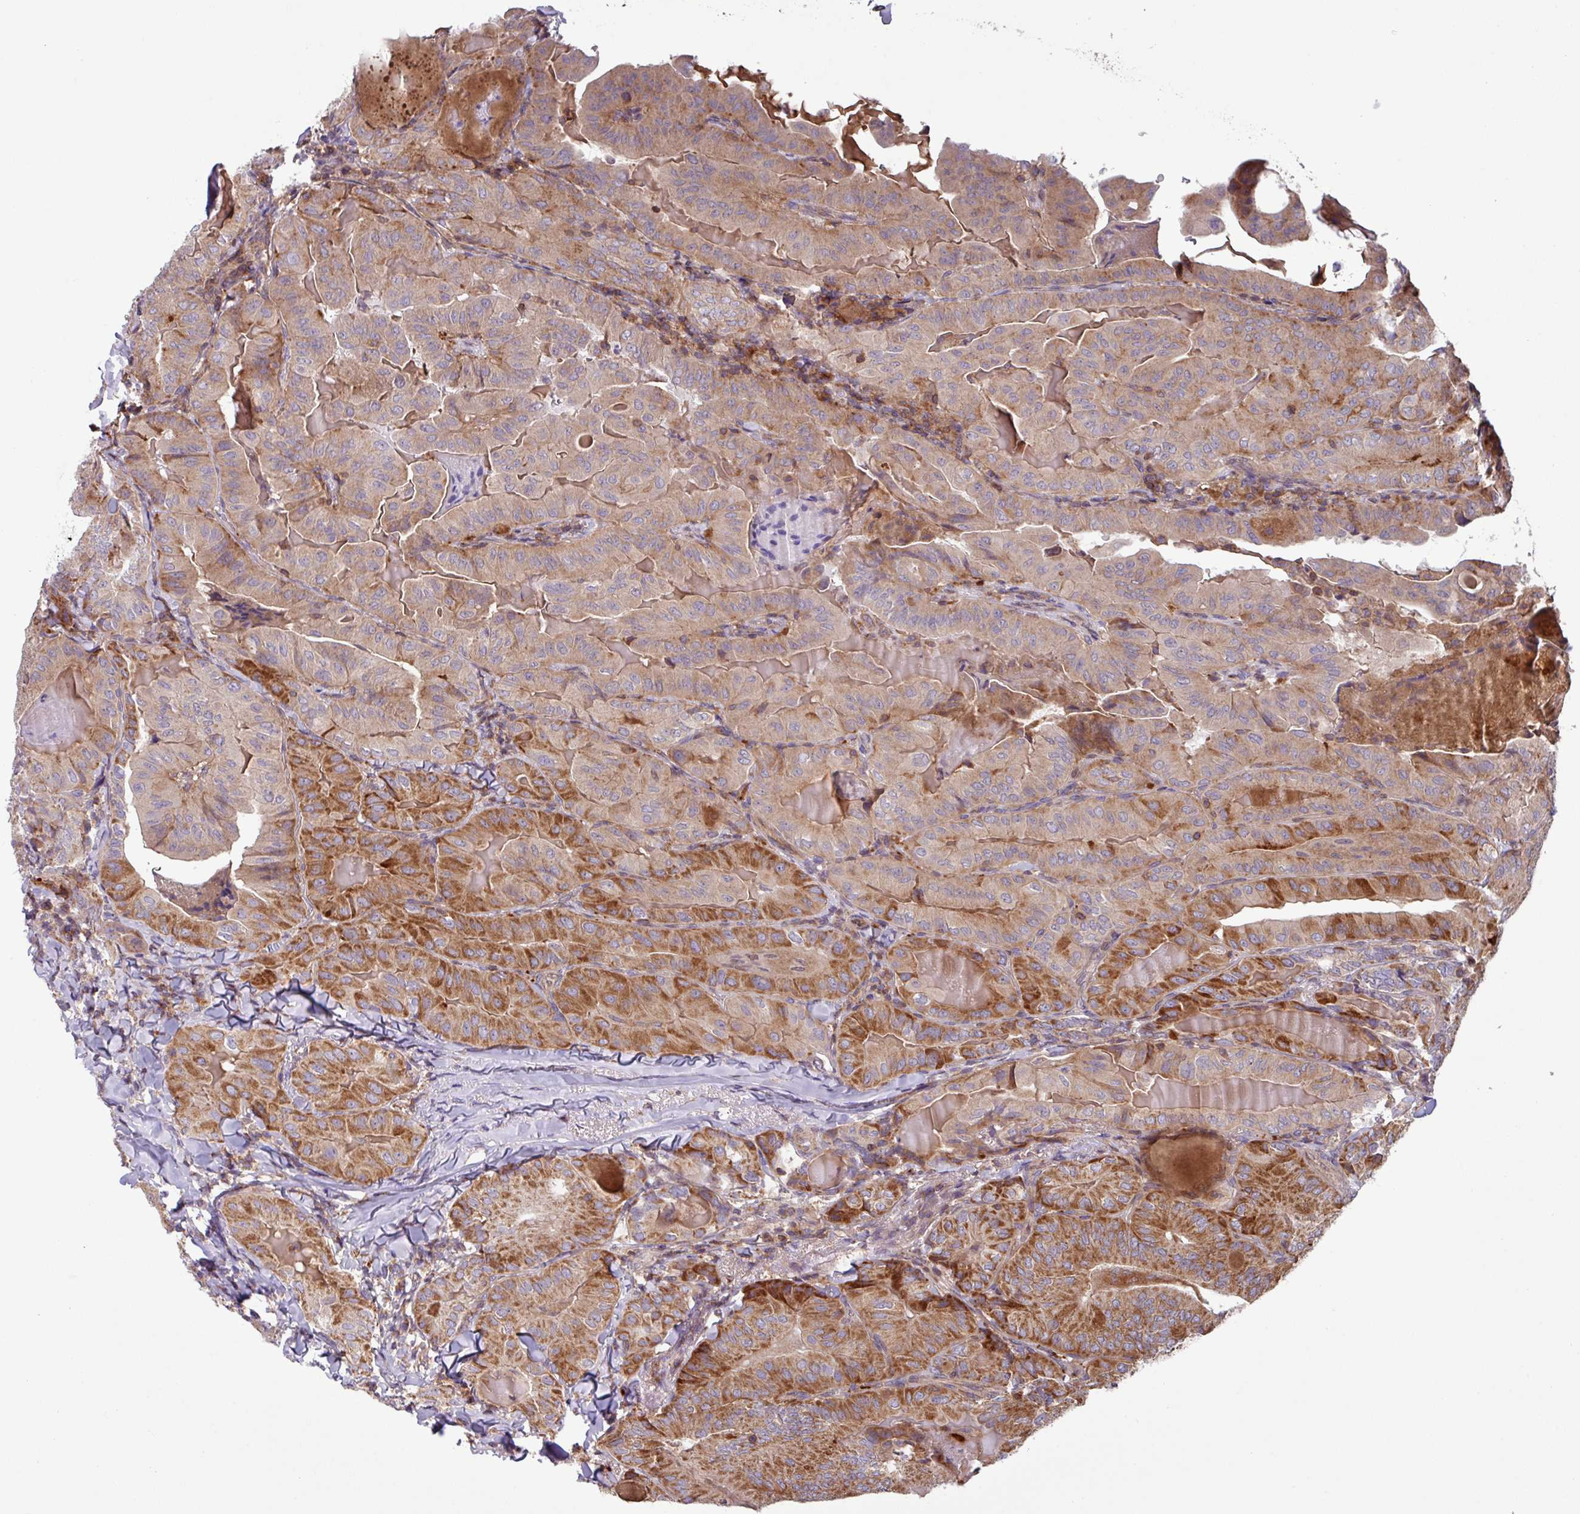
{"staining": {"intensity": "strong", "quantity": ">75%", "location": "cytoplasmic/membranous"}, "tissue": "thyroid cancer", "cell_type": "Tumor cells", "image_type": "cancer", "snomed": [{"axis": "morphology", "description": "Papillary adenocarcinoma, NOS"}, {"axis": "topography", "description": "Thyroid gland"}], "caption": "Immunohistochemical staining of papillary adenocarcinoma (thyroid) exhibits strong cytoplasmic/membranous protein expression in about >75% of tumor cells.", "gene": "PLEKHD1", "patient": {"sex": "female", "age": 68}}